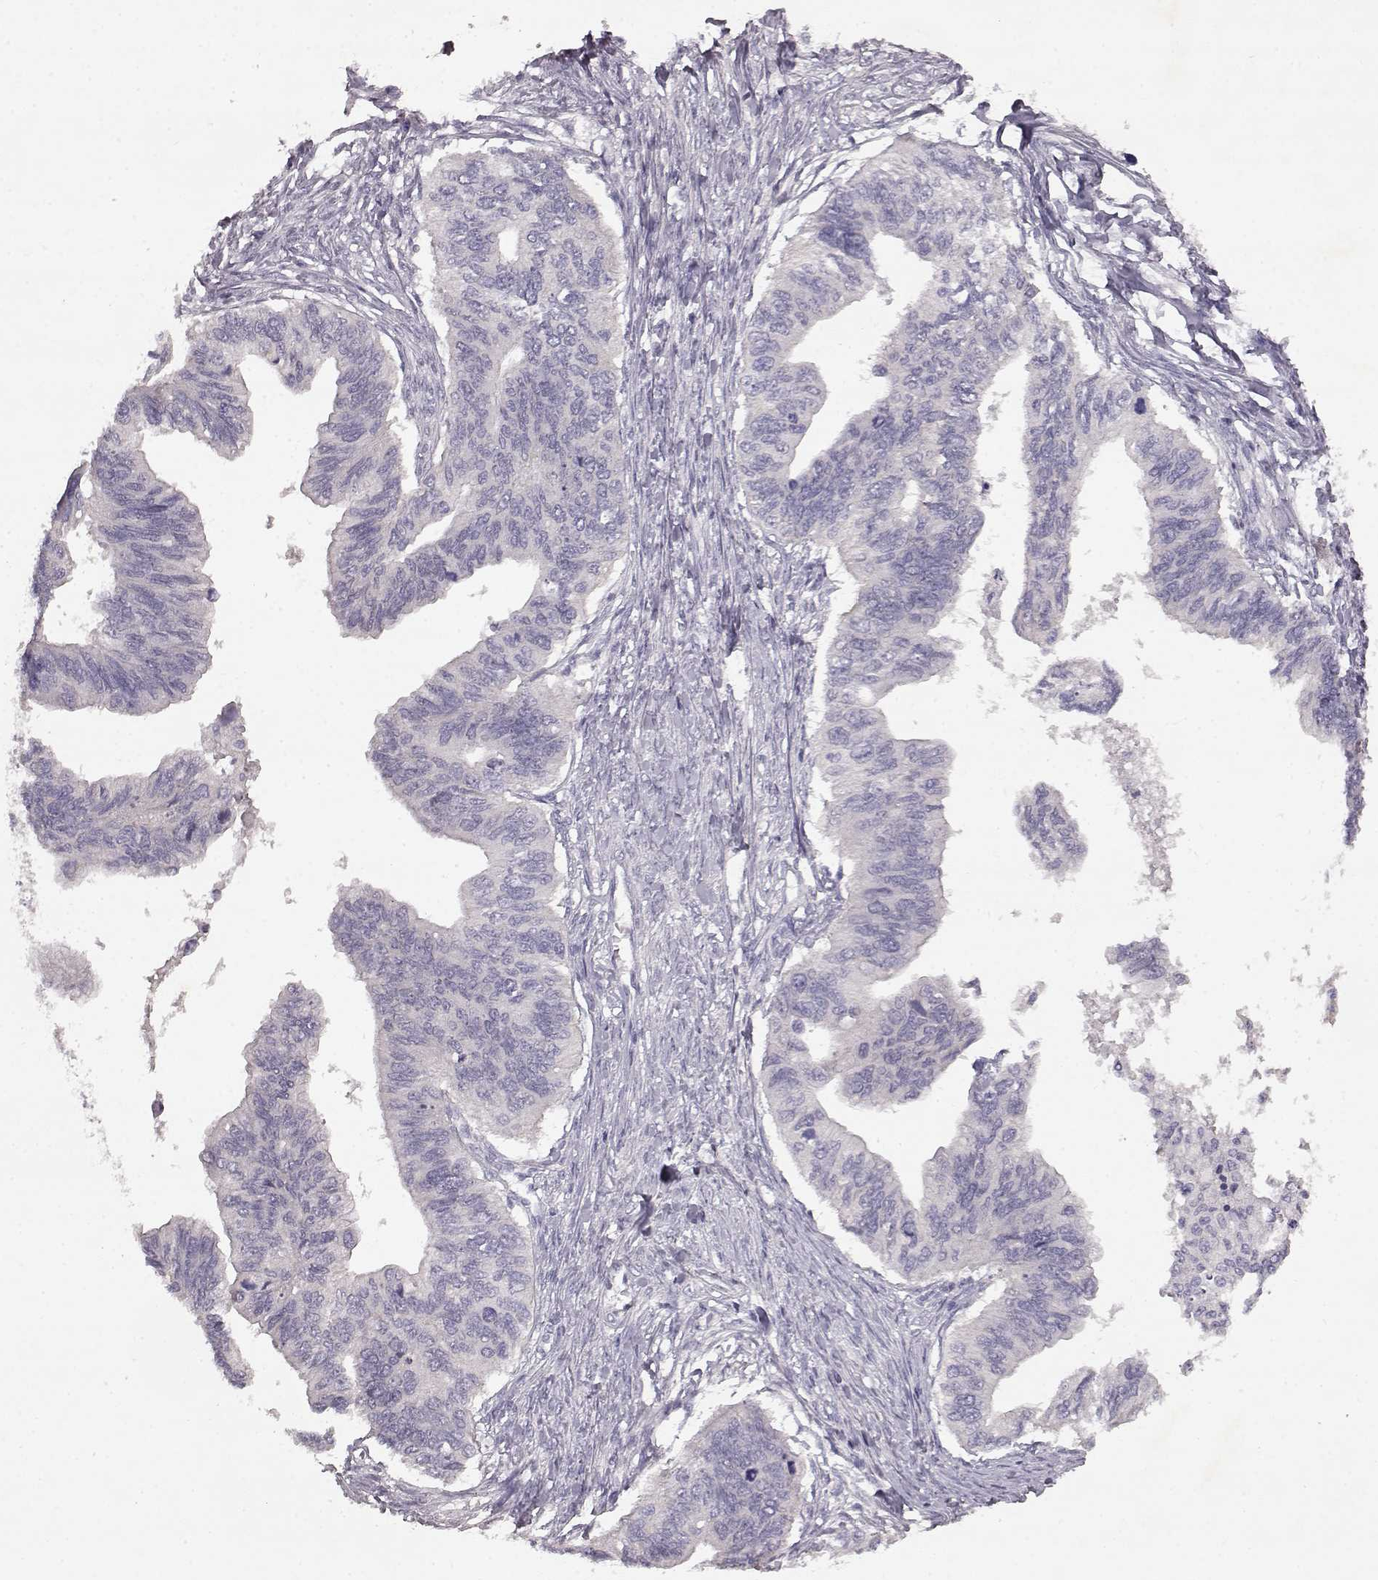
{"staining": {"intensity": "negative", "quantity": "none", "location": "none"}, "tissue": "ovarian cancer", "cell_type": "Tumor cells", "image_type": "cancer", "snomed": [{"axis": "morphology", "description": "Cystadenocarcinoma, mucinous, NOS"}, {"axis": "topography", "description": "Ovary"}], "caption": "IHC of ovarian cancer (mucinous cystadenocarcinoma) exhibits no positivity in tumor cells.", "gene": "SPAG17", "patient": {"sex": "female", "age": 76}}